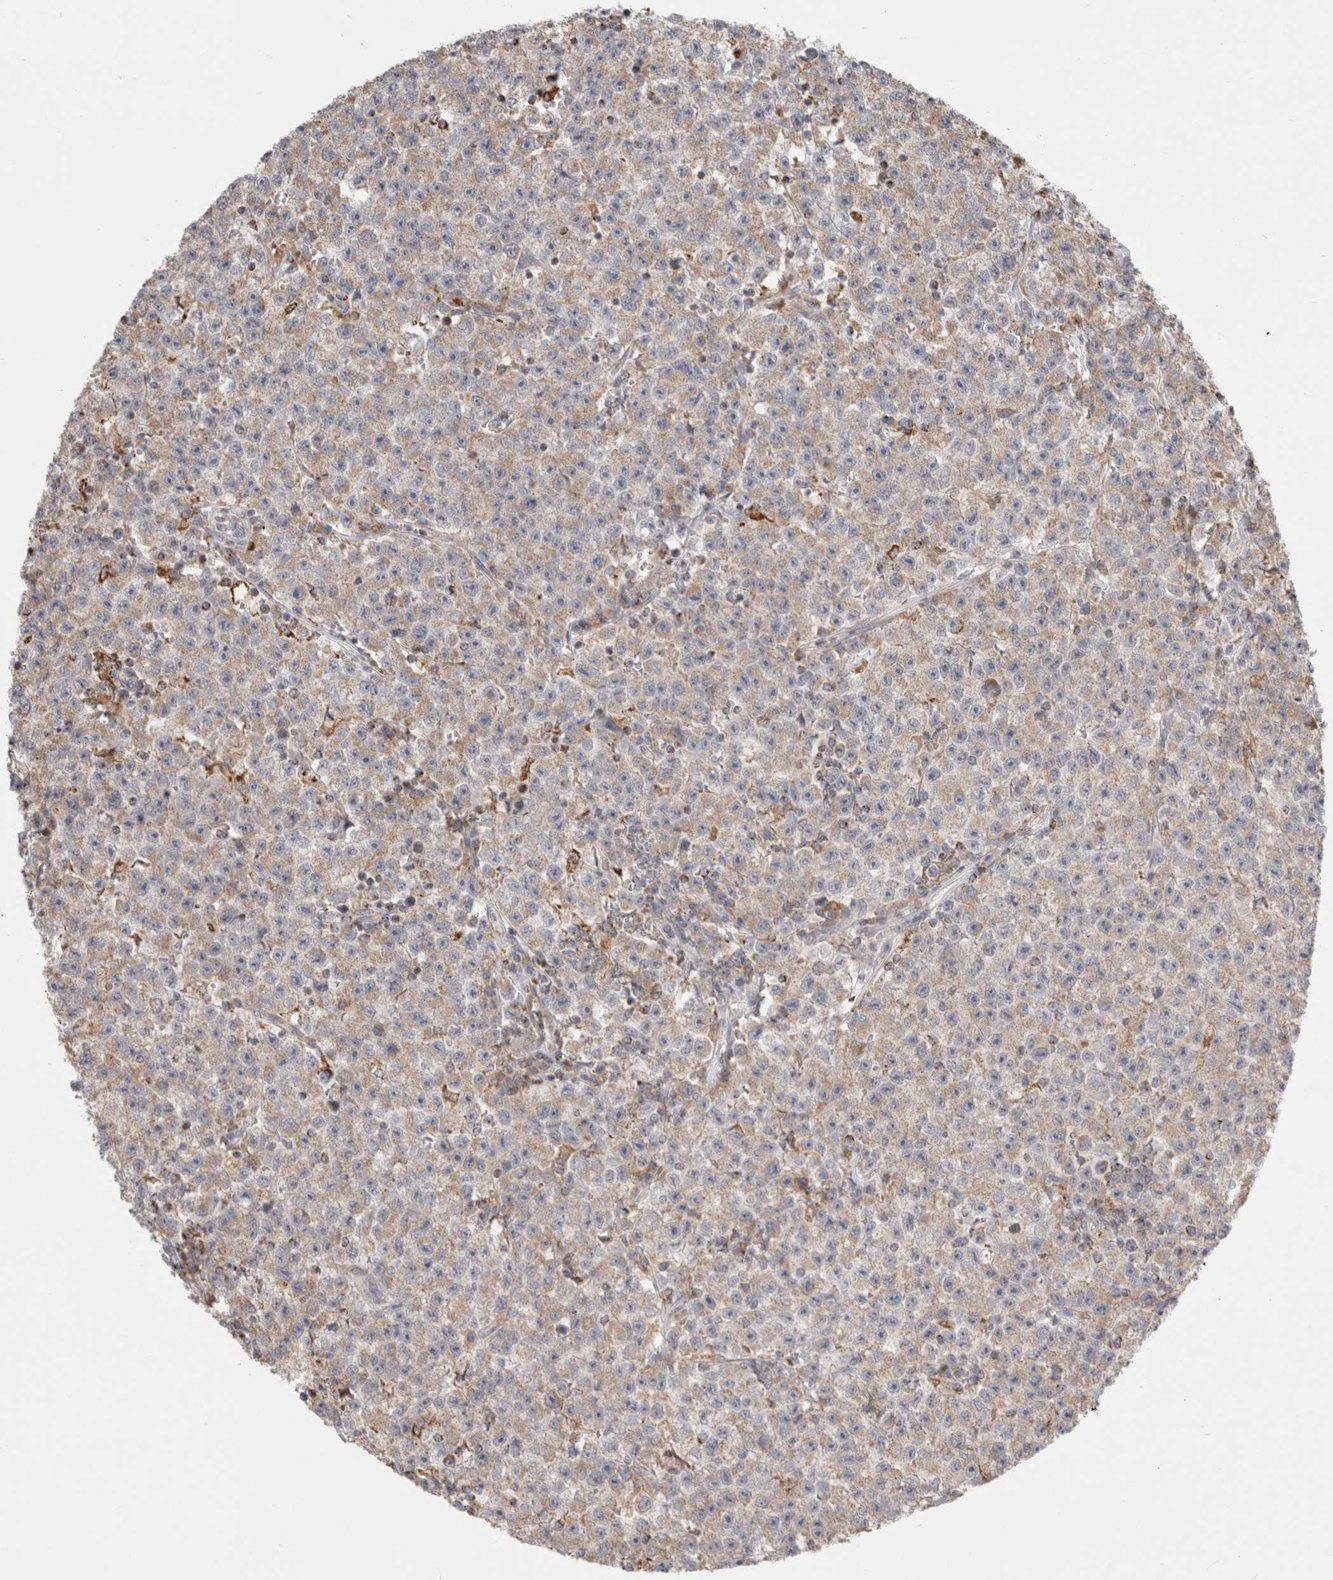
{"staining": {"intensity": "weak", "quantity": ">75%", "location": "cytoplasmic/membranous"}, "tissue": "testis cancer", "cell_type": "Tumor cells", "image_type": "cancer", "snomed": [{"axis": "morphology", "description": "Seminoma, NOS"}, {"axis": "topography", "description": "Testis"}], "caption": "A photomicrograph of human seminoma (testis) stained for a protein displays weak cytoplasmic/membranous brown staining in tumor cells.", "gene": "HROB", "patient": {"sex": "male", "age": 22}}